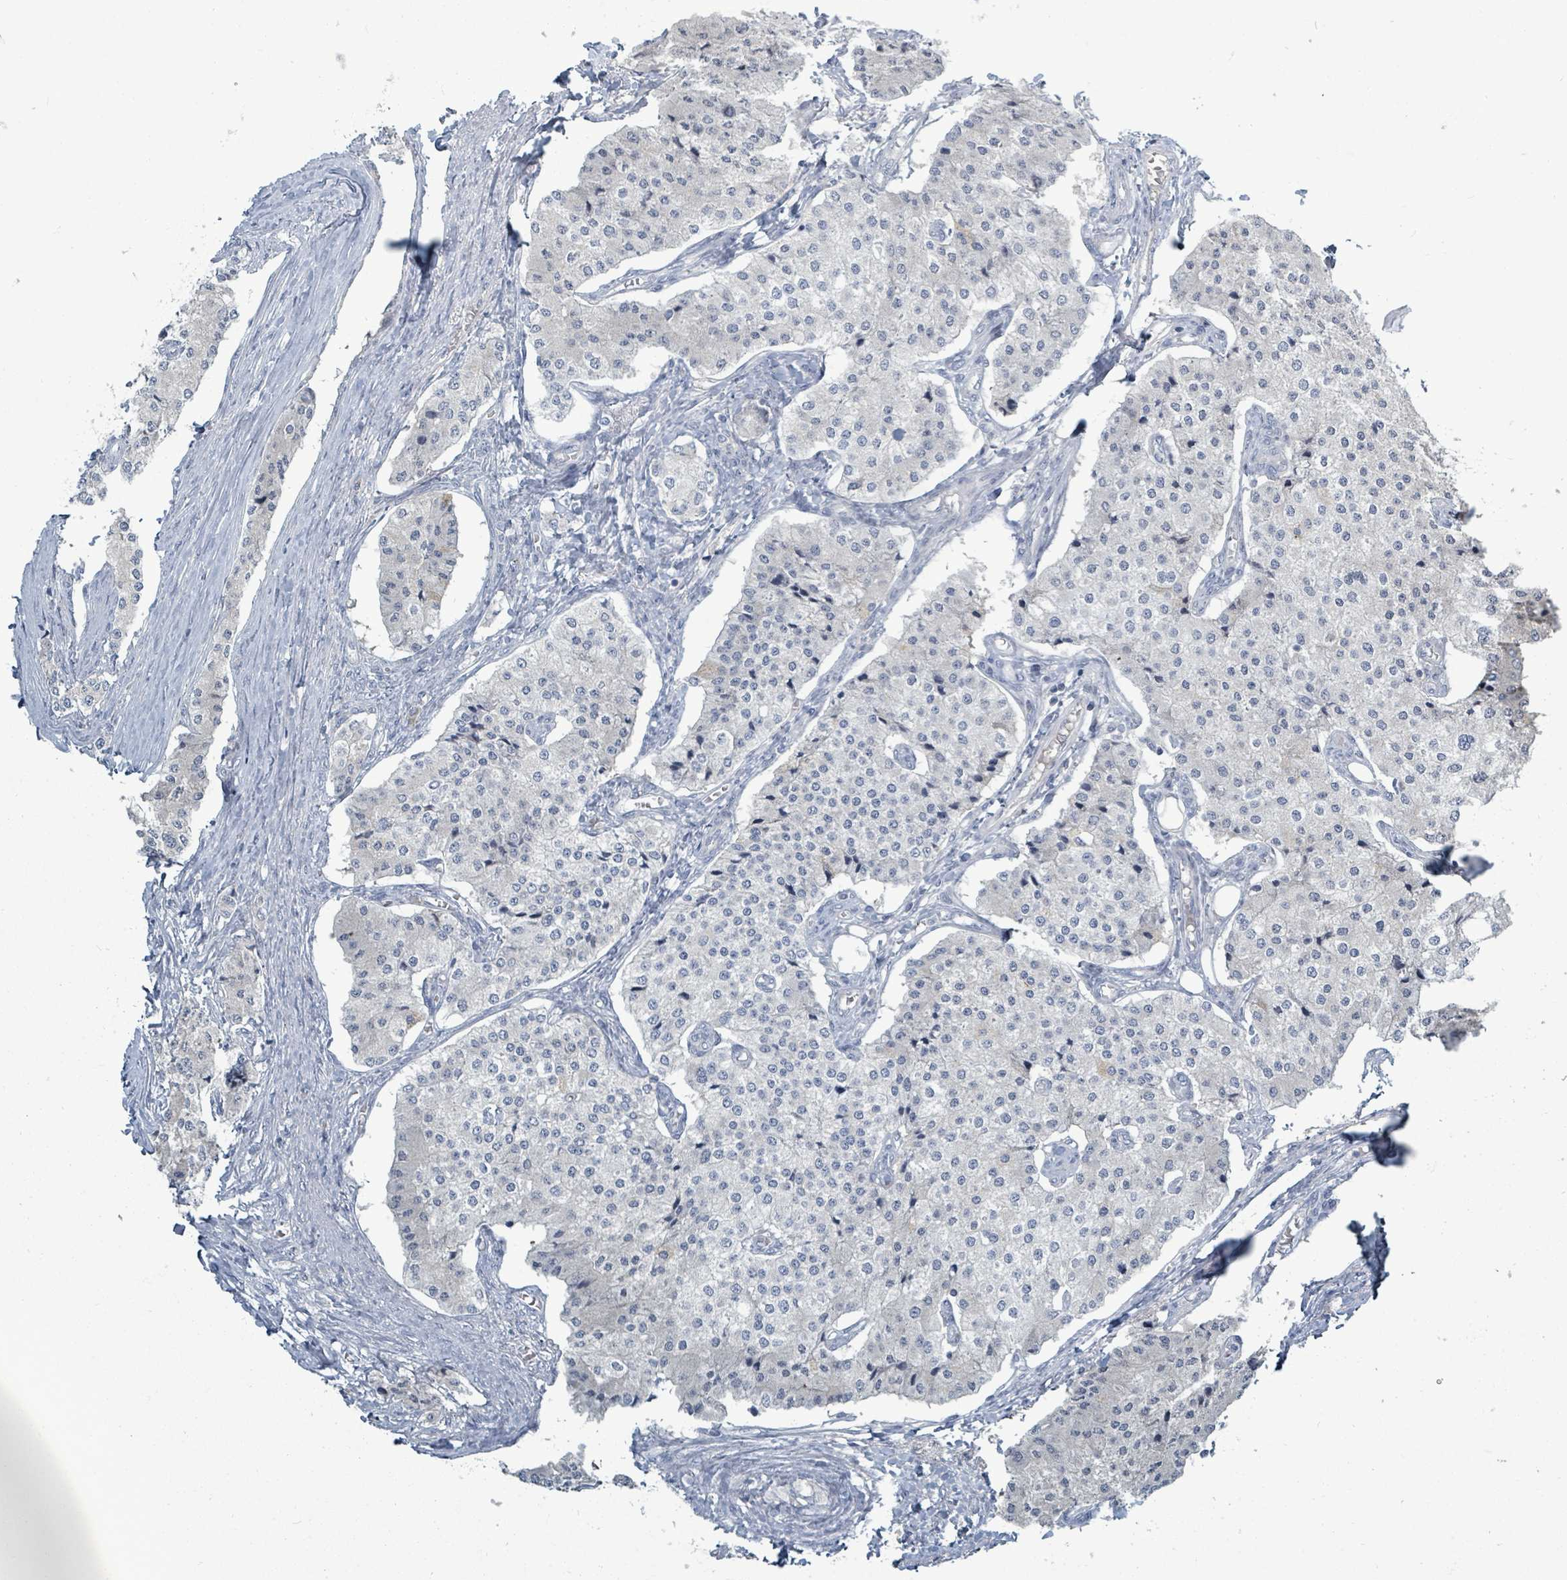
{"staining": {"intensity": "negative", "quantity": "none", "location": "none"}, "tissue": "carcinoid", "cell_type": "Tumor cells", "image_type": "cancer", "snomed": [{"axis": "morphology", "description": "Carcinoid, malignant, NOS"}, {"axis": "topography", "description": "Colon"}], "caption": "Tumor cells are negative for protein expression in human carcinoid (malignant).", "gene": "SLC25A23", "patient": {"sex": "female", "age": 52}}